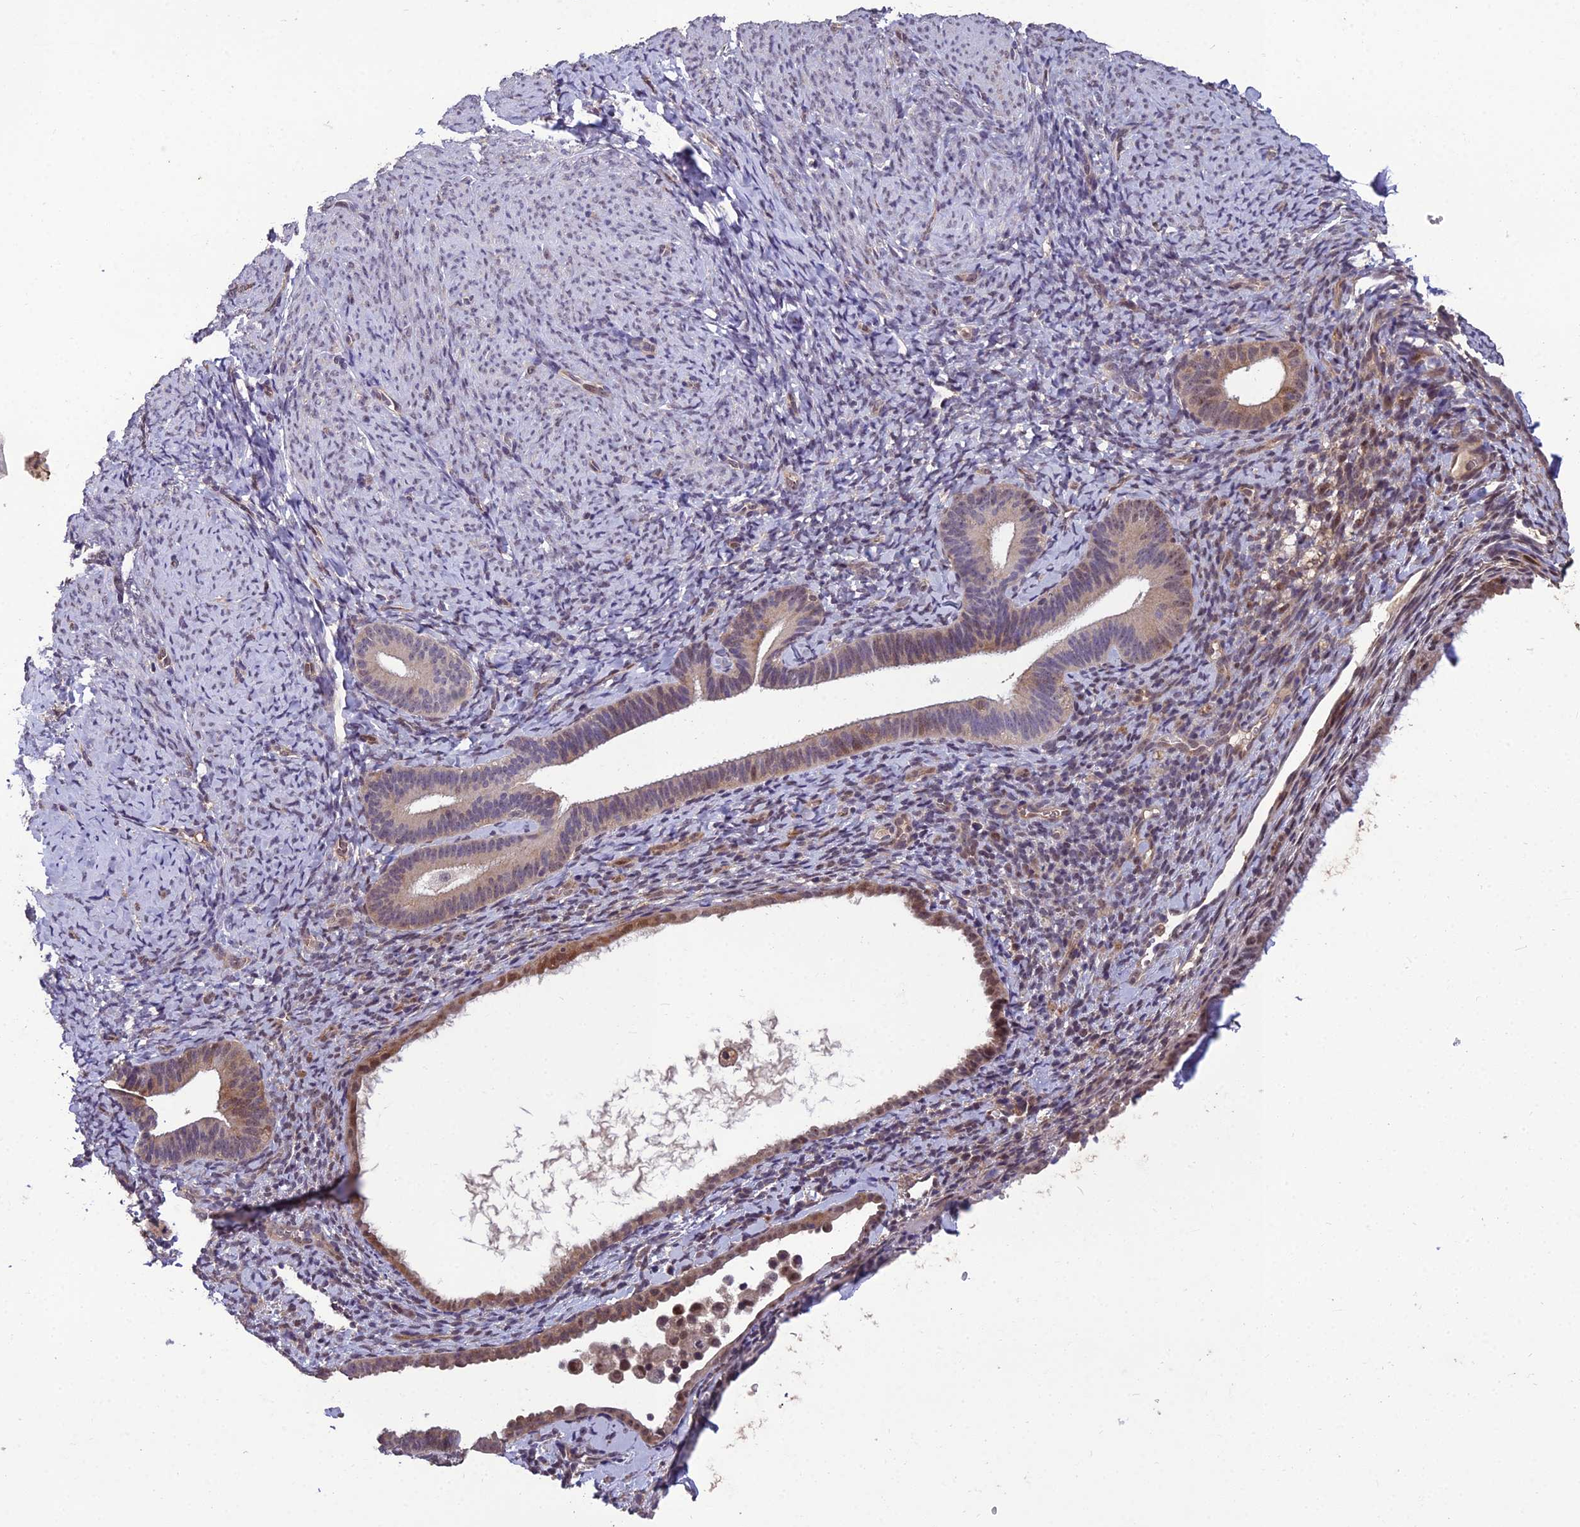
{"staining": {"intensity": "negative", "quantity": "none", "location": "none"}, "tissue": "endometrium", "cell_type": "Cells in endometrial stroma", "image_type": "normal", "snomed": [{"axis": "morphology", "description": "Normal tissue, NOS"}, {"axis": "topography", "description": "Endometrium"}], "caption": "A high-resolution photomicrograph shows immunohistochemistry staining of benign endometrium, which exhibits no significant positivity in cells in endometrial stroma. (Brightfield microscopy of DAB IHC at high magnification).", "gene": "GRWD1", "patient": {"sex": "female", "age": 65}}